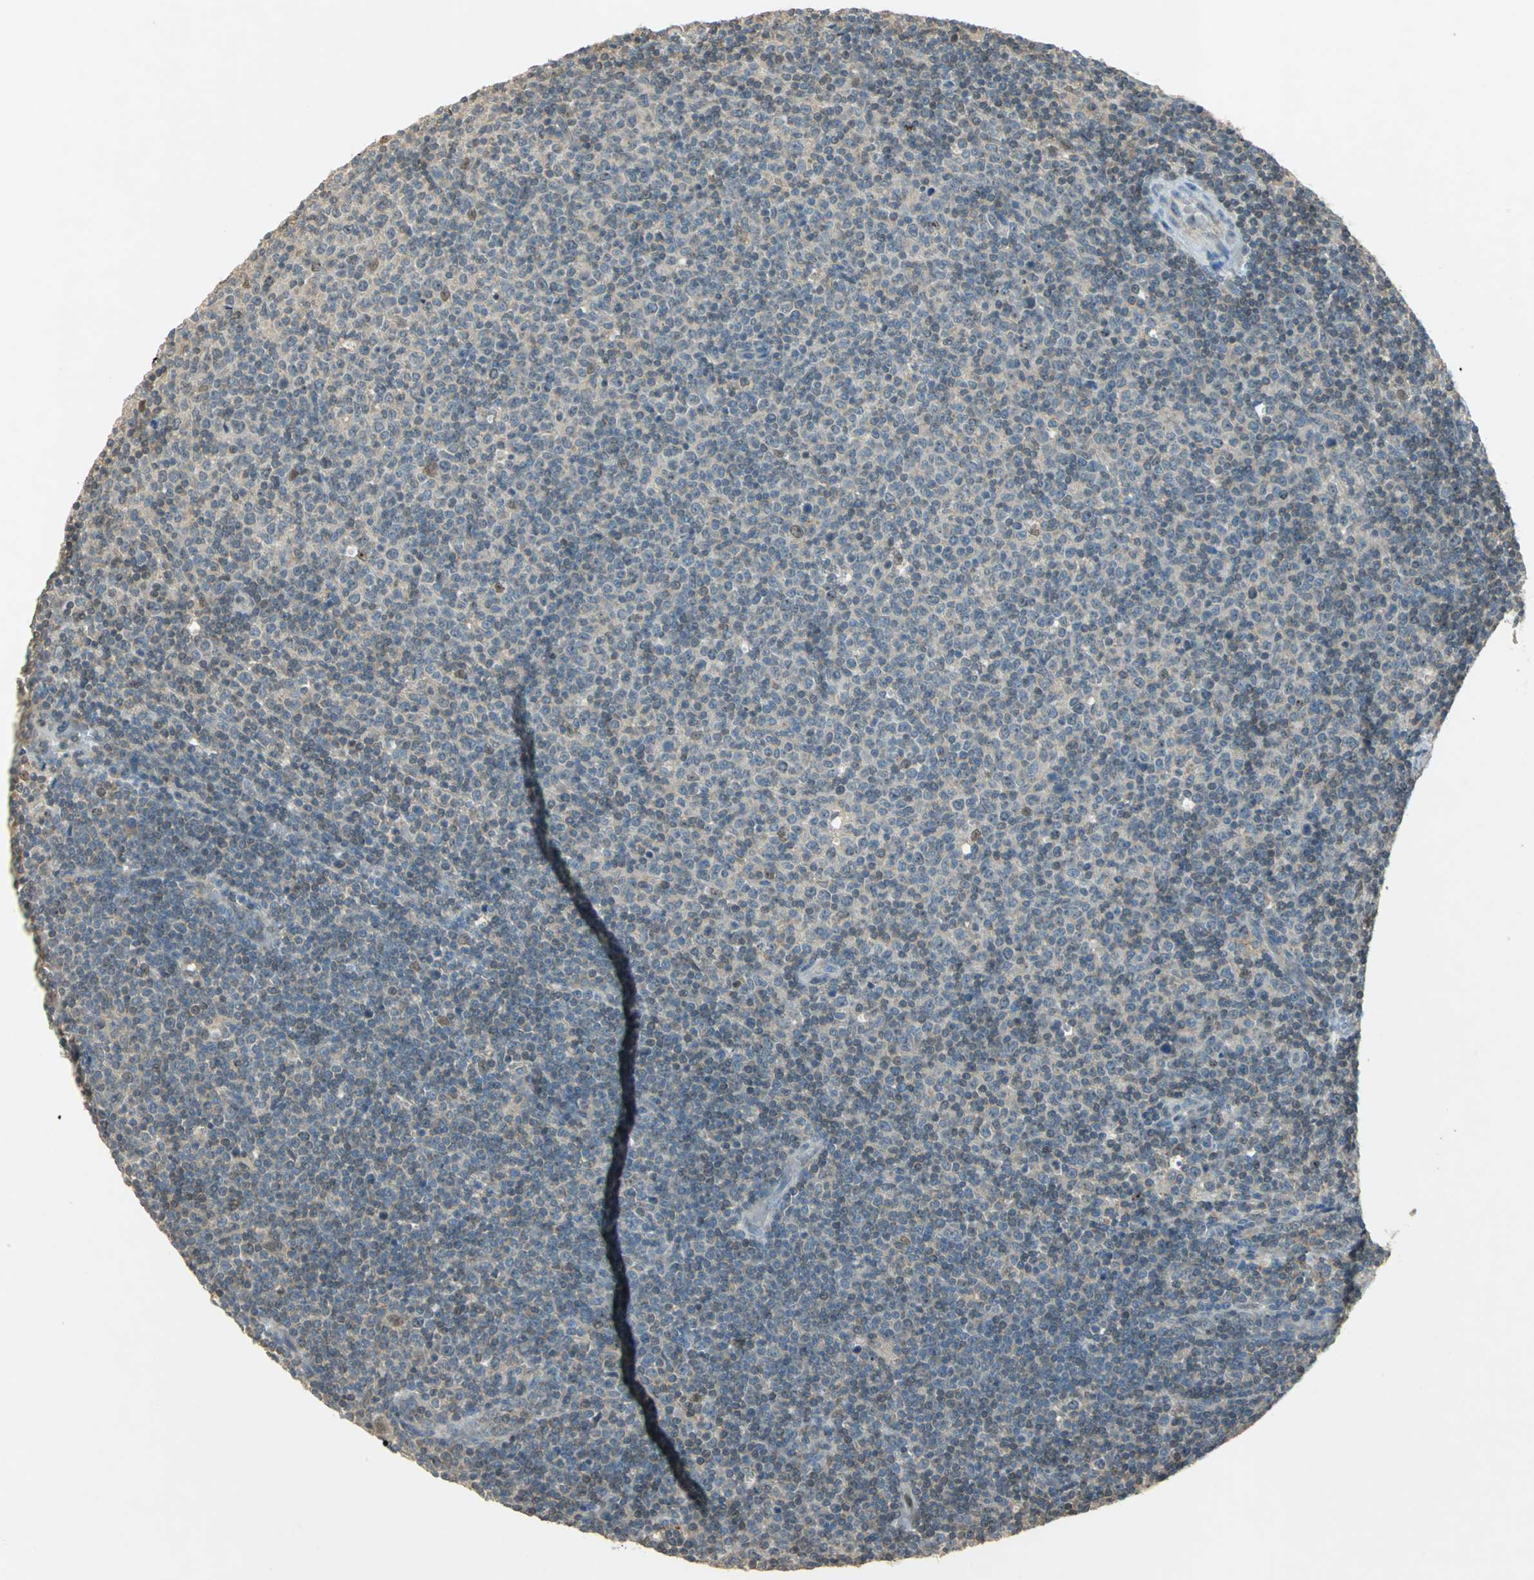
{"staining": {"intensity": "weak", "quantity": "<25%", "location": "cytoplasmic/membranous,nuclear"}, "tissue": "lymphoma", "cell_type": "Tumor cells", "image_type": "cancer", "snomed": [{"axis": "morphology", "description": "Malignant lymphoma, non-Hodgkin's type, Low grade"}, {"axis": "topography", "description": "Lymph node"}], "caption": "An immunohistochemistry image of lymphoma is shown. There is no staining in tumor cells of lymphoma. Brightfield microscopy of immunohistochemistry (IHC) stained with DAB (brown) and hematoxylin (blue), captured at high magnification.", "gene": "BIRC2", "patient": {"sex": "male", "age": 70}}